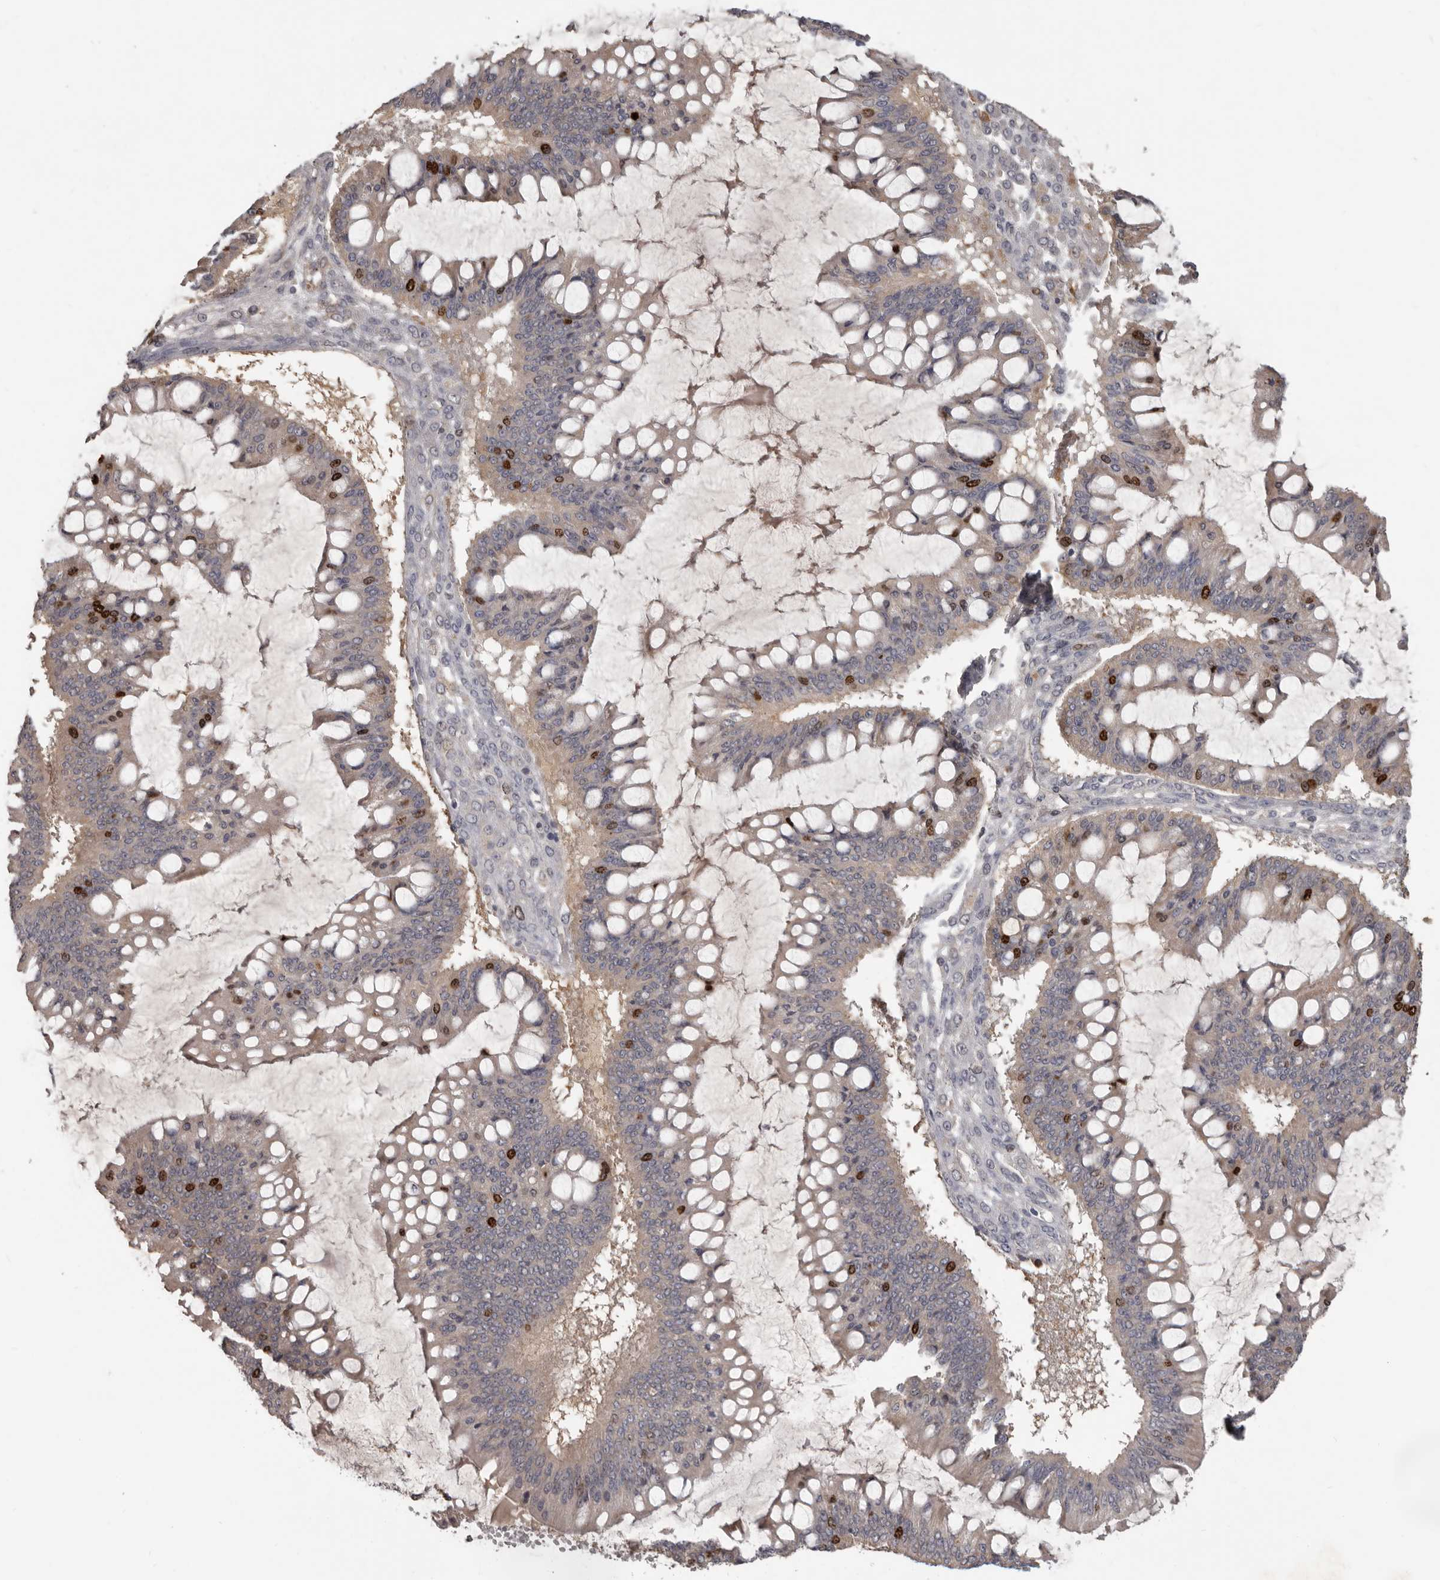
{"staining": {"intensity": "strong", "quantity": "<25%", "location": "nuclear"}, "tissue": "ovarian cancer", "cell_type": "Tumor cells", "image_type": "cancer", "snomed": [{"axis": "morphology", "description": "Cystadenocarcinoma, mucinous, NOS"}, {"axis": "topography", "description": "Ovary"}], "caption": "Immunohistochemical staining of human ovarian cancer (mucinous cystadenocarcinoma) demonstrates strong nuclear protein staining in about <25% of tumor cells. (brown staining indicates protein expression, while blue staining denotes nuclei).", "gene": "CDCA8", "patient": {"sex": "female", "age": 73}}